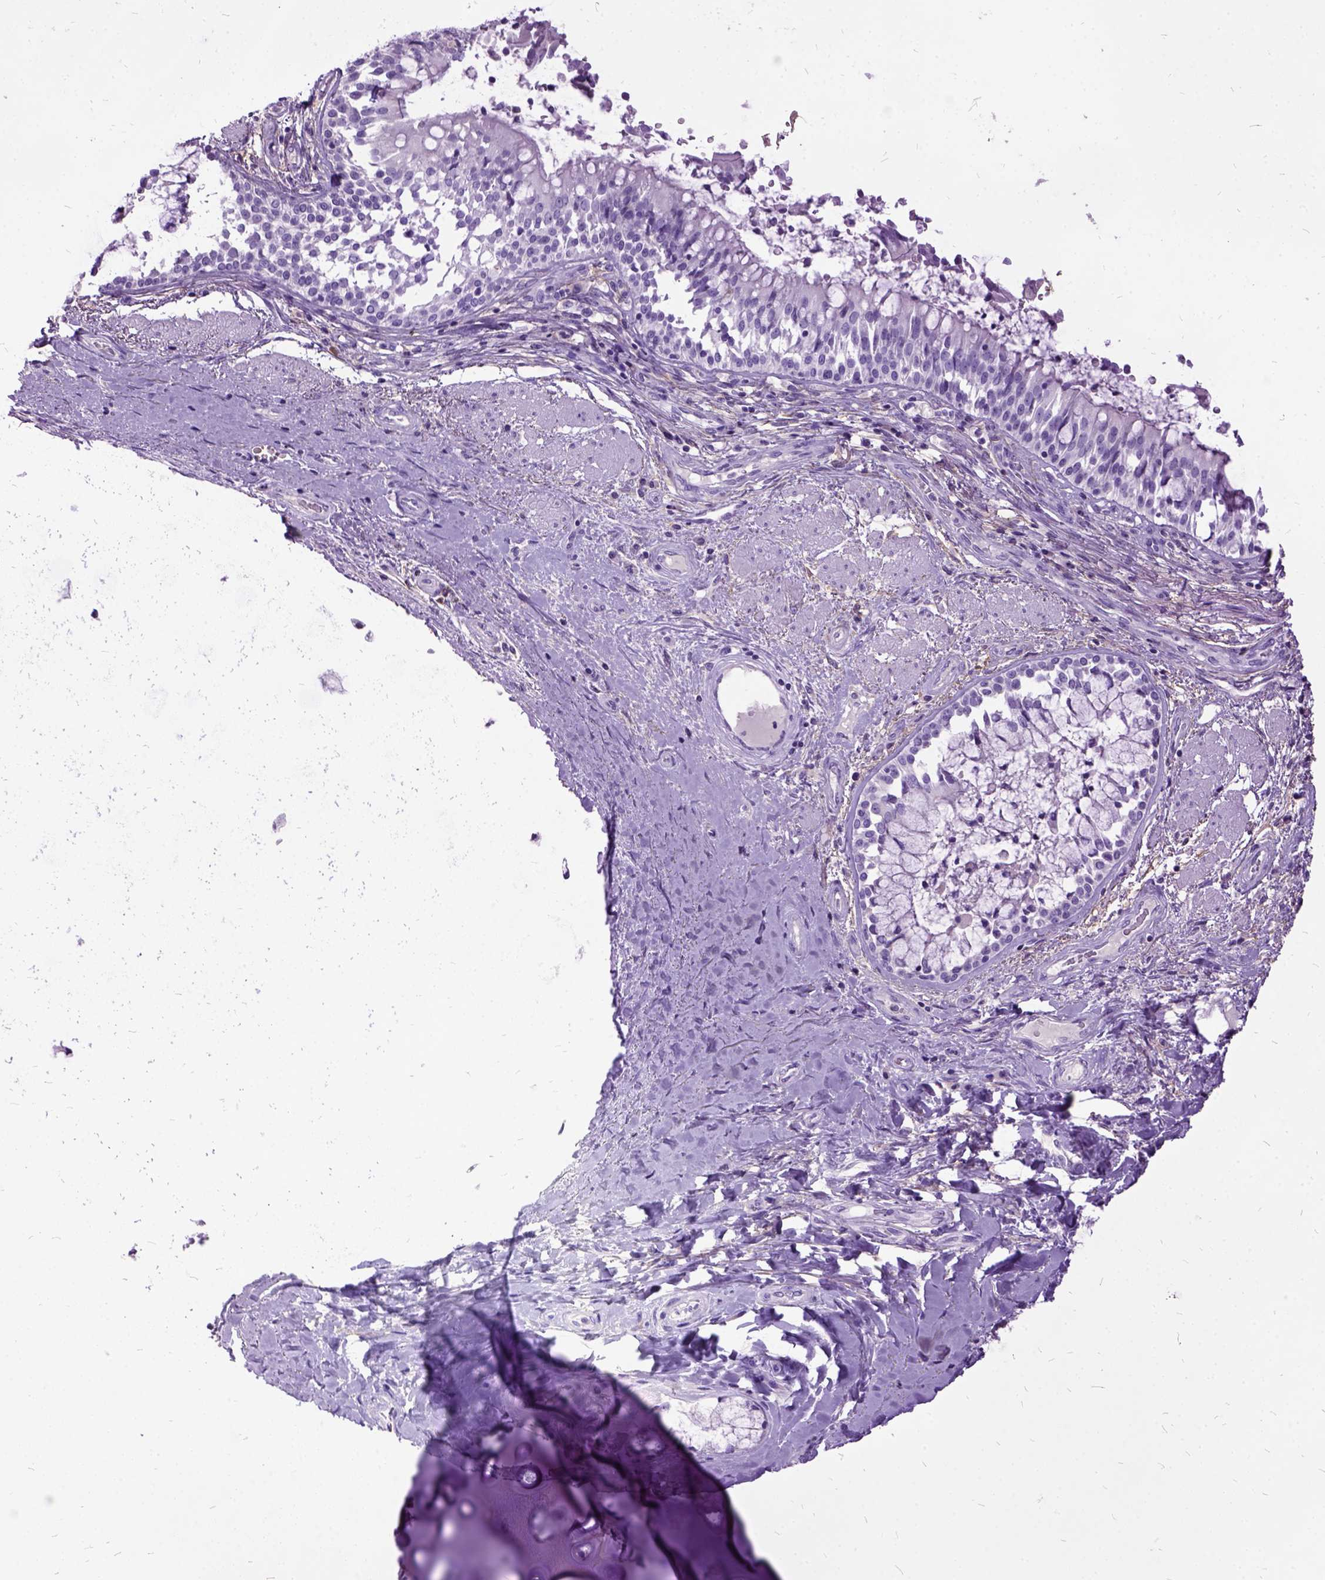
{"staining": {"intensity": "negative", "quantity": "none", "location": "none"}, "tissue": "soft tissue", "cell_type": "Chondrocytes", "image_type": "normal", "snomed": [{"axis": "morphology", "description": "Normal tissue, NOS"}, {"axis": "topography", "description": "Cartilage tissue"}, {"axis": "topography", "description": "Bronchus"}], "caption": "DAB (3,3'-diaminobenzidine) immunohistochemical staining of unremarkable human soft tissue shows no significant staining in chondrocytes.", "gene": "MME", "patient": {"sex": "male", "age": 64}}